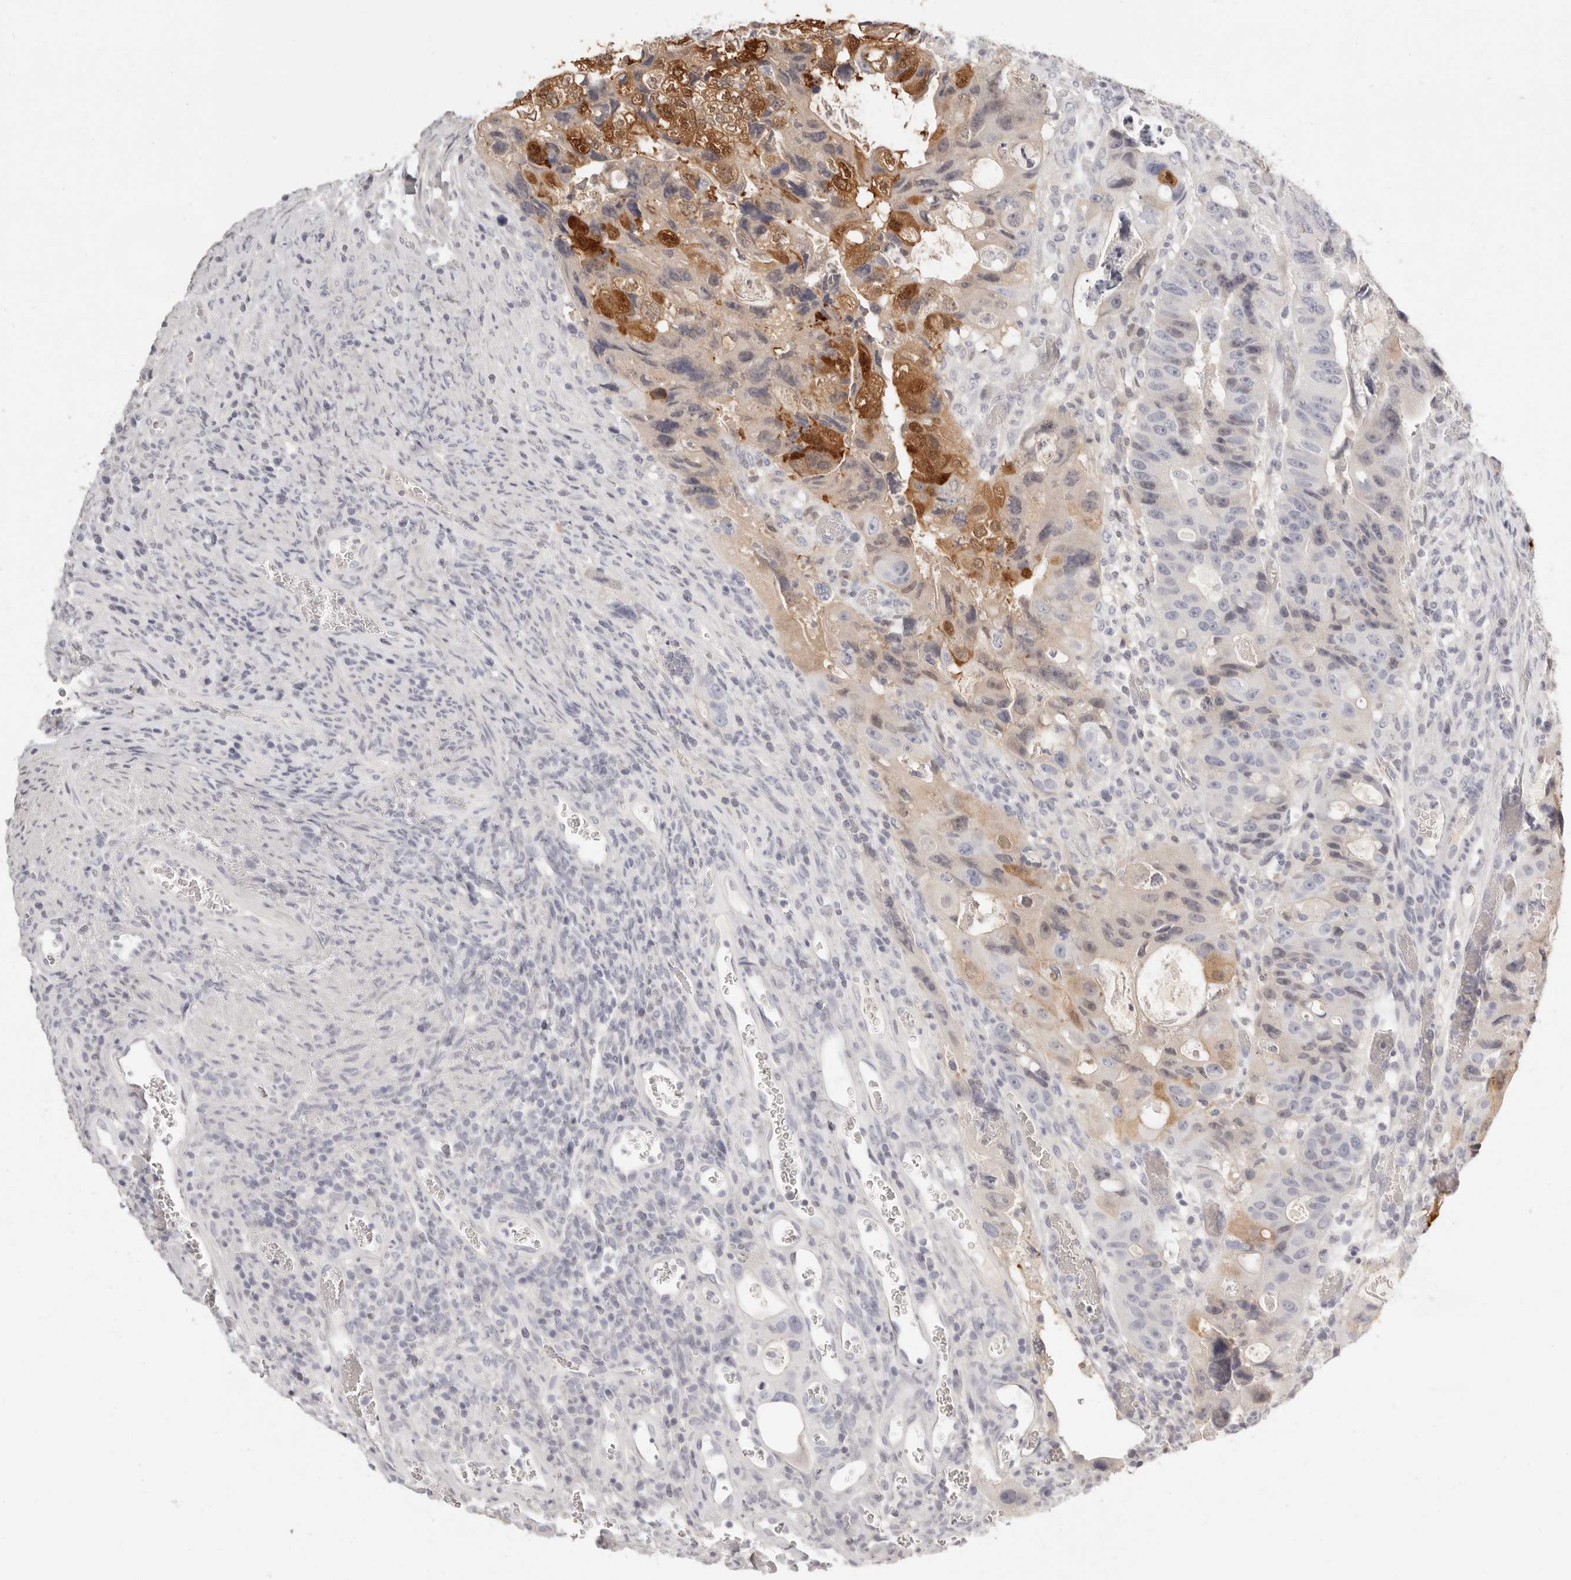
{"staining": {"intensity": "moderate", "quantity": "<25%", "location": "cytoplasmic/membranous,nuclear"}, "tissue": "colorectal cancer", "cell_type": "Tumor cells", "image_type": "cancer", "snomed": [{"axis": "morphology", "description": "Adenocarcinoma, NOS"}, {"axis": "topography", "description": "Rectum"}], "caption": "Immunohistochemical staining of human colorectal cancer (adenocarcinoma) demonstrates low levels of moderate cytoplasmic/membranous and nuclear positivity in about <25% of tumor cells. (Brightfield microscopy of DAB IHC at high magnification).", "gene": "FABP1", "patient": {"sex": "male", "age": 59}}